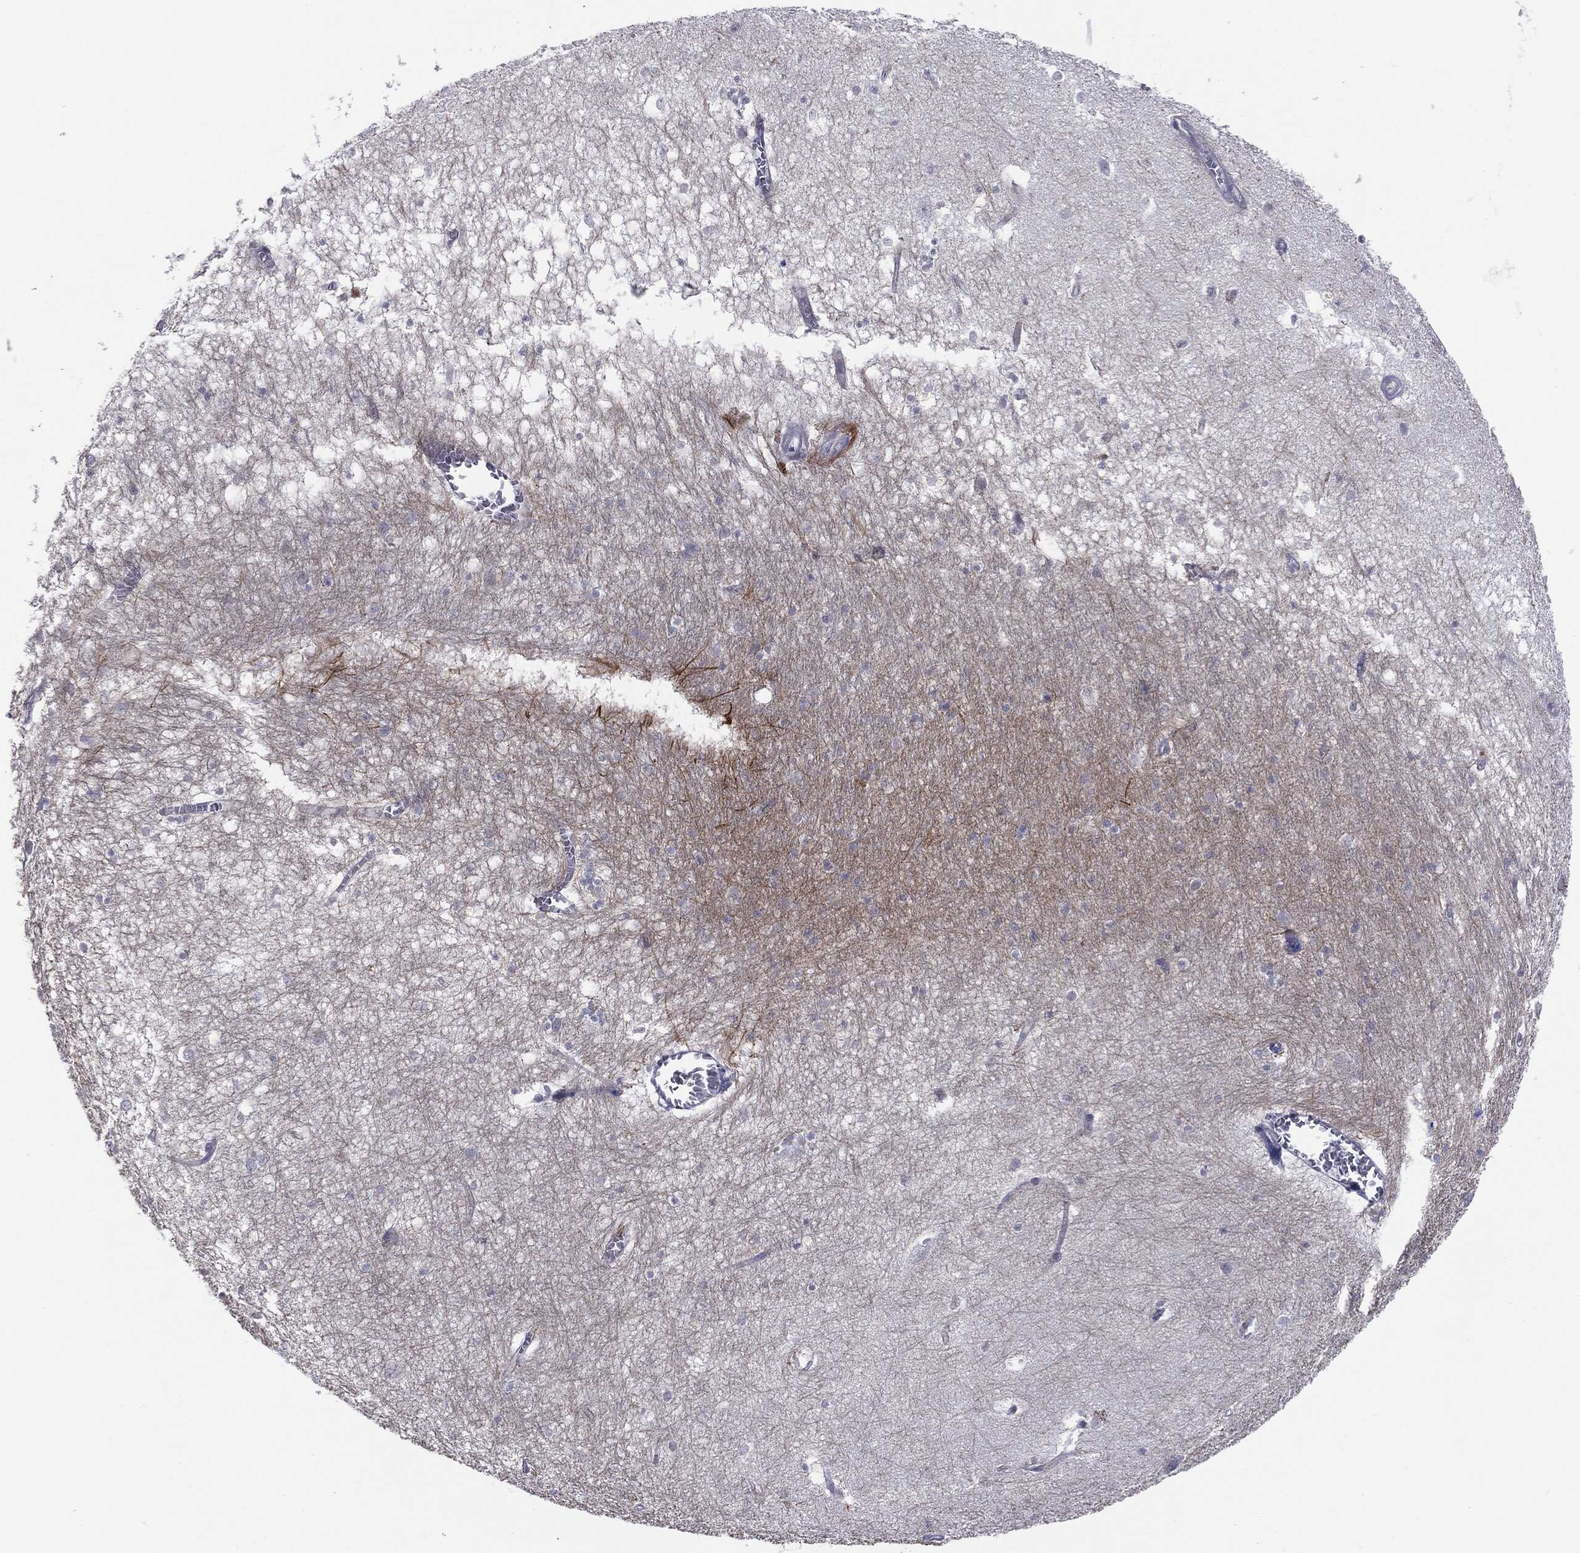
{"staining": {"intensity": "negative", "quantity": "none", "location": "none"}, "tissue": "hippocampus", "cell_type": "Glial cells", "image_type": "normal", "snomed": [{"axis": "morphology", "description": "Normal tissue, NOS"}, {"axis": "topography", "description": "Hippocampus"}], "caption": "A photomicrograph of human hippocampus is negative for staining in glial cells. The staining is performed using DAB (3,3'-diaminobenzidine) brown chromogen with nuclei counter-stained in using hematoxylin.", "gene": "SLC5A5", "patient": {"sex": "female", "age": 64}}